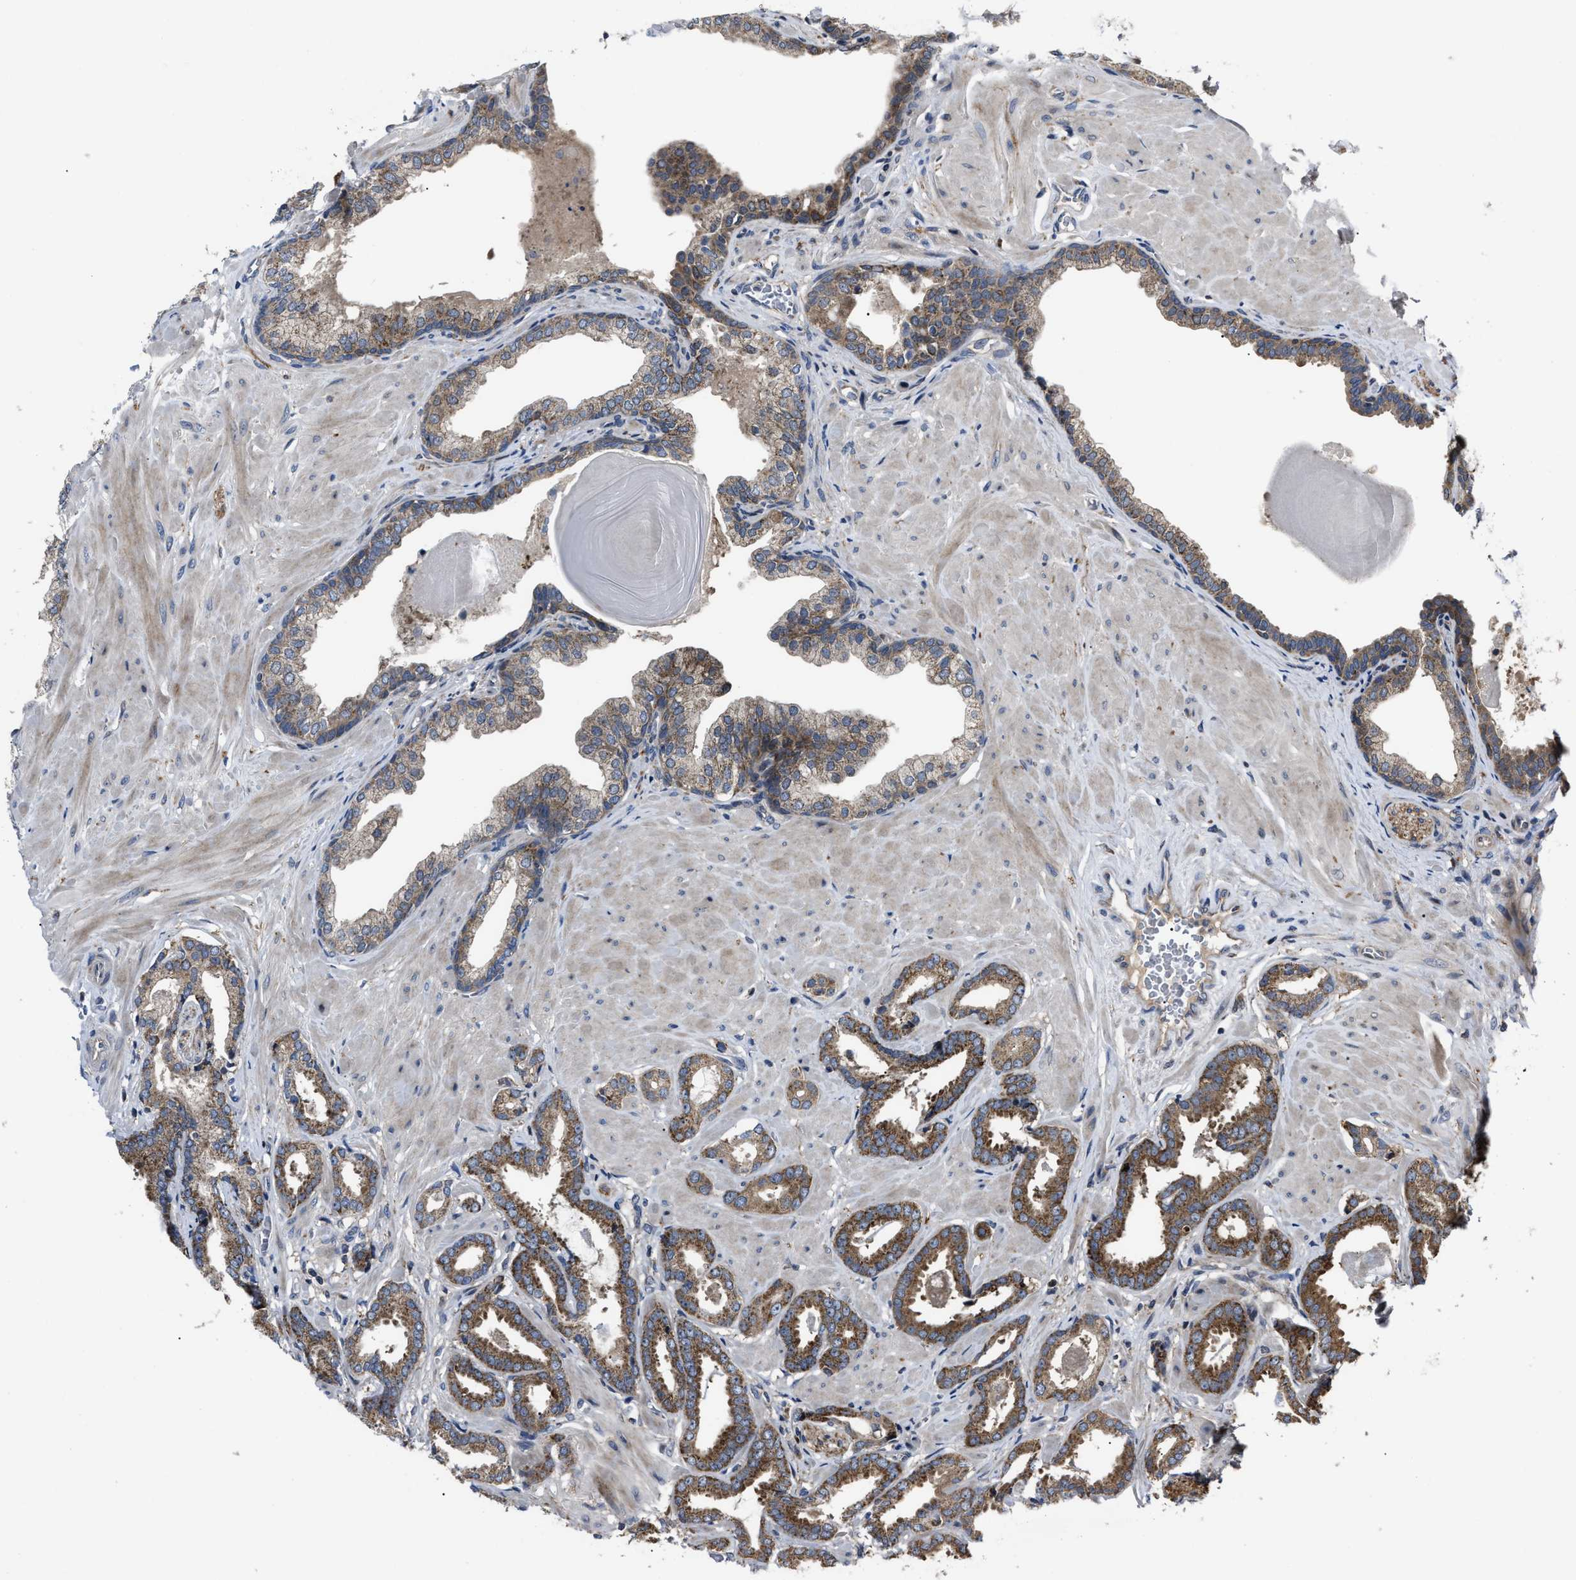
{"staining": {"intensity": "moderate", "quantity": ">75%", "location": "cytoplasmic/membranous"}, "tissue": "prostate cancer", "cell_type": "Tumor cells", "image_type": "cancer", "snomed": [{"axis": "morphology", "description": "Adenocarcinoma, Low grade"}, {"axis": "topography", "description": "Prostate"}], "caption": "Prostate cancer (low-grade adenocarcinoma) tissue shows moderate cytoplasmic/membranous positivity in about >75% of tumor cells", "gene": "PASK", "patient": {"sex": "male", "age": 53}}